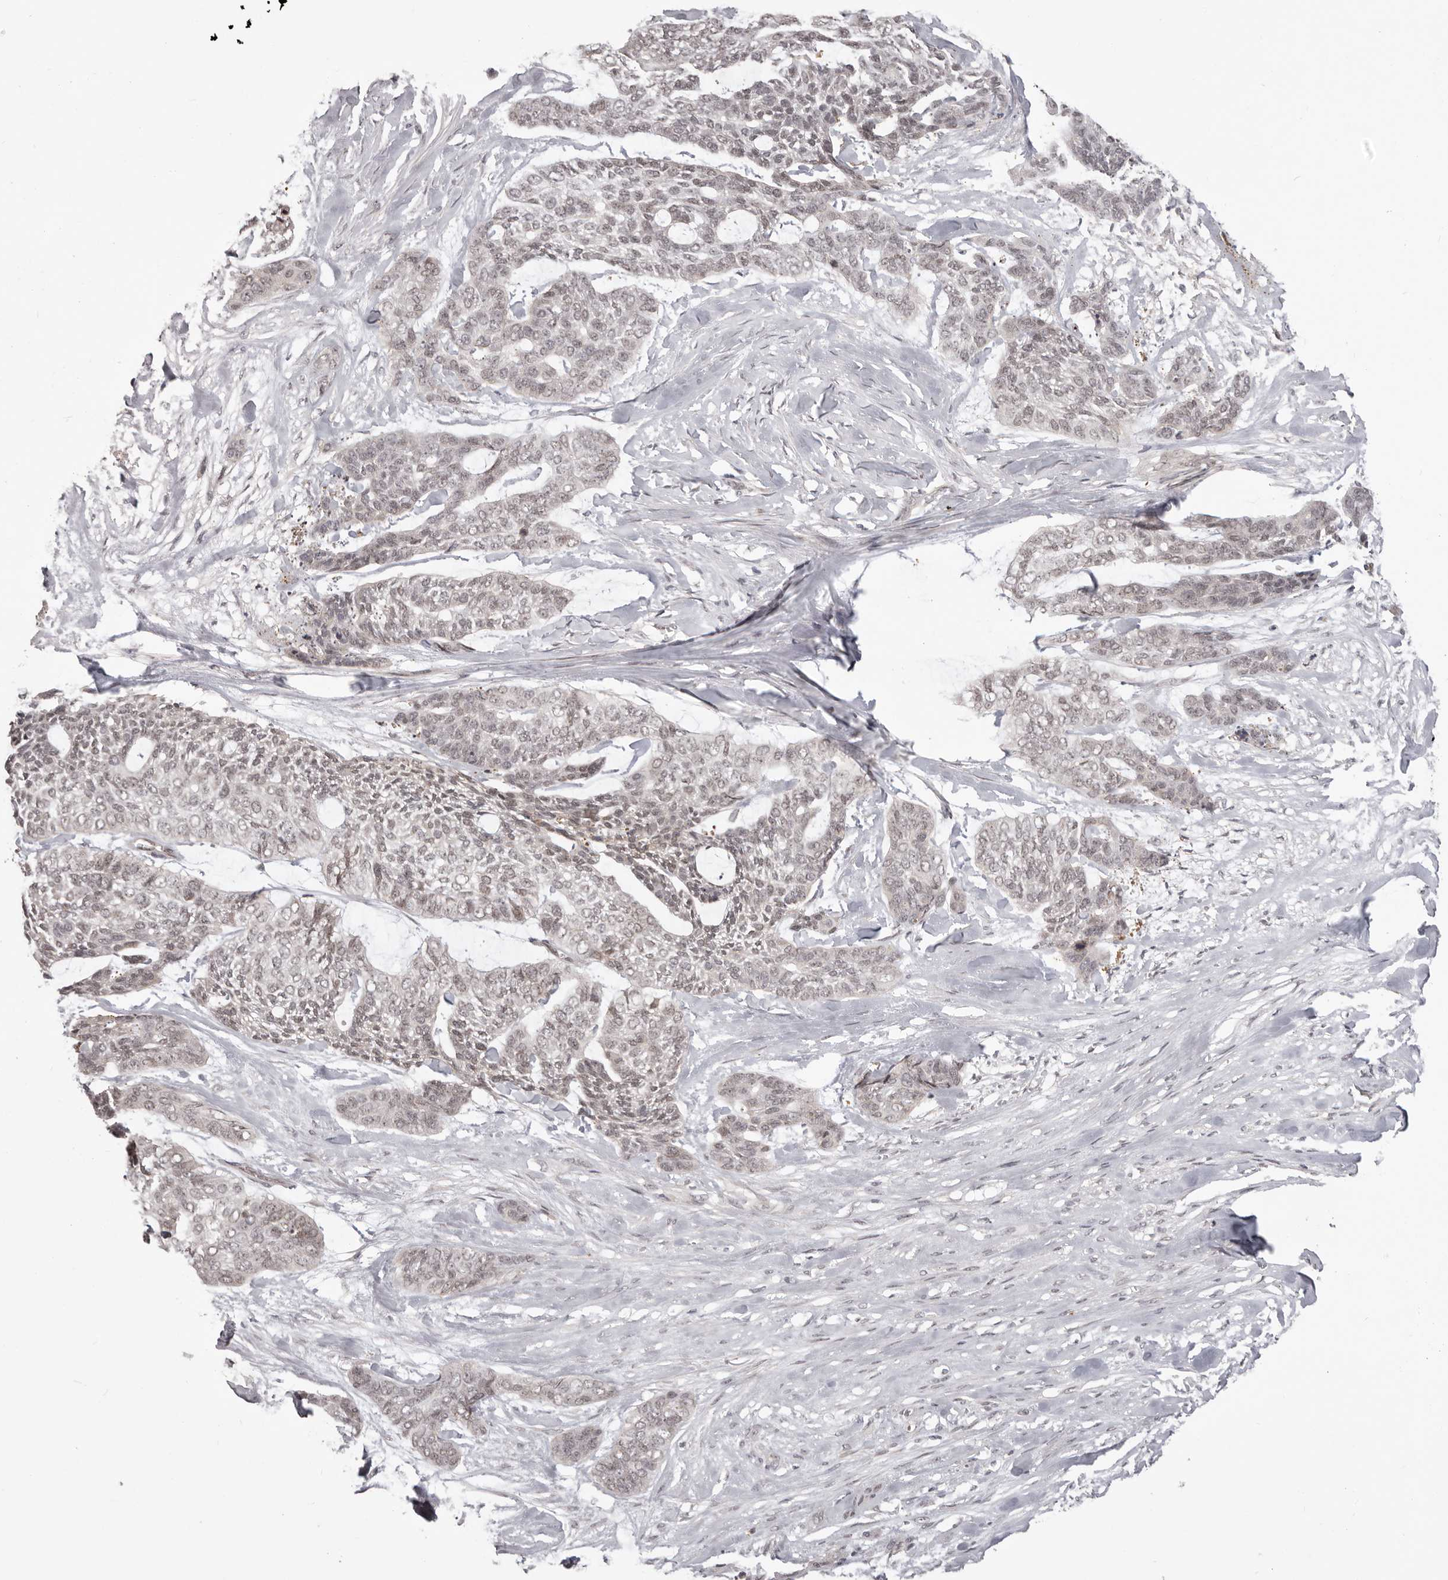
{"staining": {"intensity": "weak", "quantity": "<25%", "location": "nuclear"}, "tissue": "skin cancer", "cell_type": "Tumor cells", "image_type": "cancer", "snomed": [{"axis": "morphology", "description": "Basal cell carcinoma"}, {"axis": "topography", "description": "Skin"}], "caption": "The immunohistochemistry (IHC) micrograph has no significant positivity in tumor cells of skin basal cell carcinoma tissue.", "gene": "RNF2", "patient": {"sex": "female", "age": 64}}